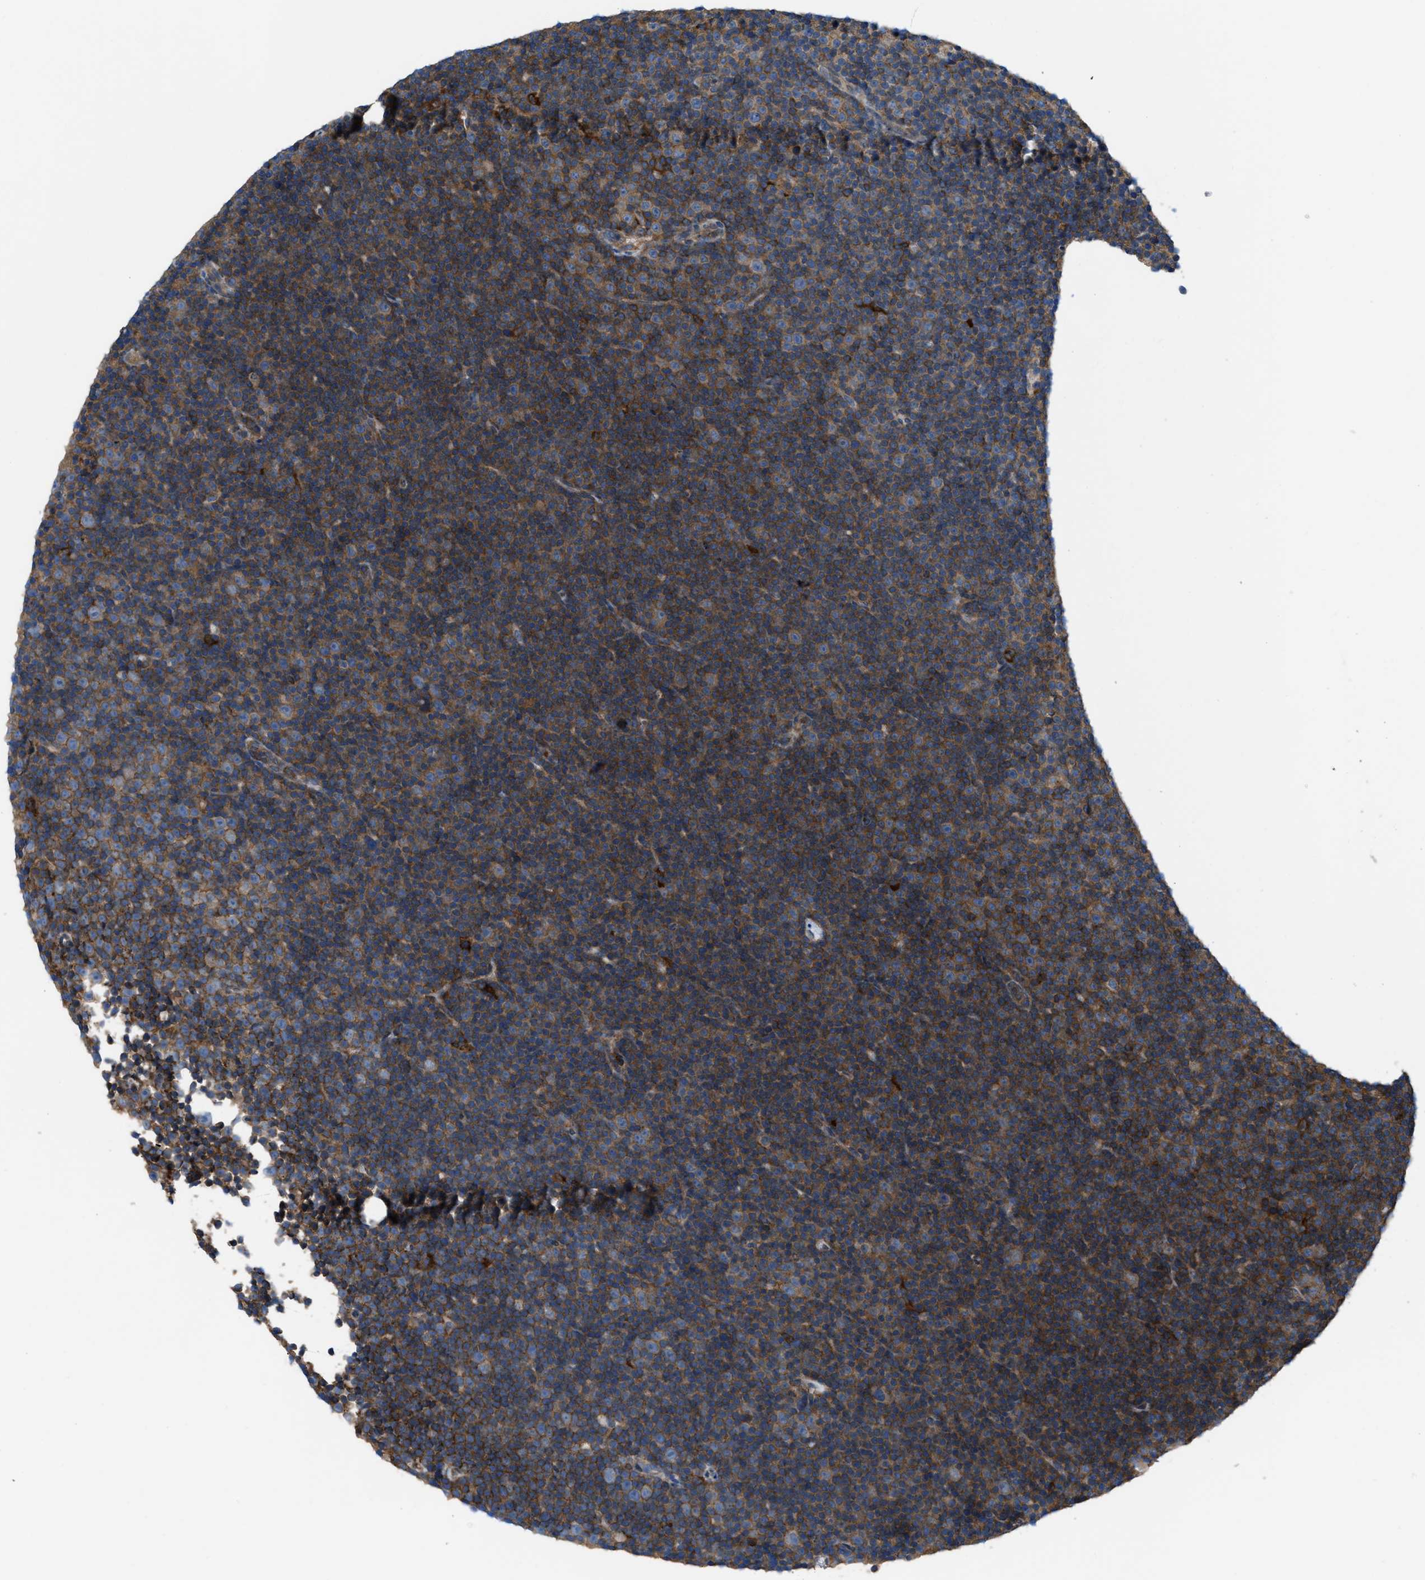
{"staining": {"intensity": "moderate", "quantity": ">75%", "location": "cytoplasmic/membranous"}, "tissue": "lymphoma", "cell_type": "Tumor cells", "image_type": "cancer", "snomed": [{"axis": "morphology", "description": "Malignant lymphoma, non-Hodgkin's type, Low grade"}, {"axis": "topography", "description": "Lymph node"}], "caption": "Tumor cells reveal medium levels of moderate cytoplasmic/membranous staining in about >75% of cells in human lymphoma.", "gene": "MYO18A", "patient": {"sex": "female", "age": 67}}